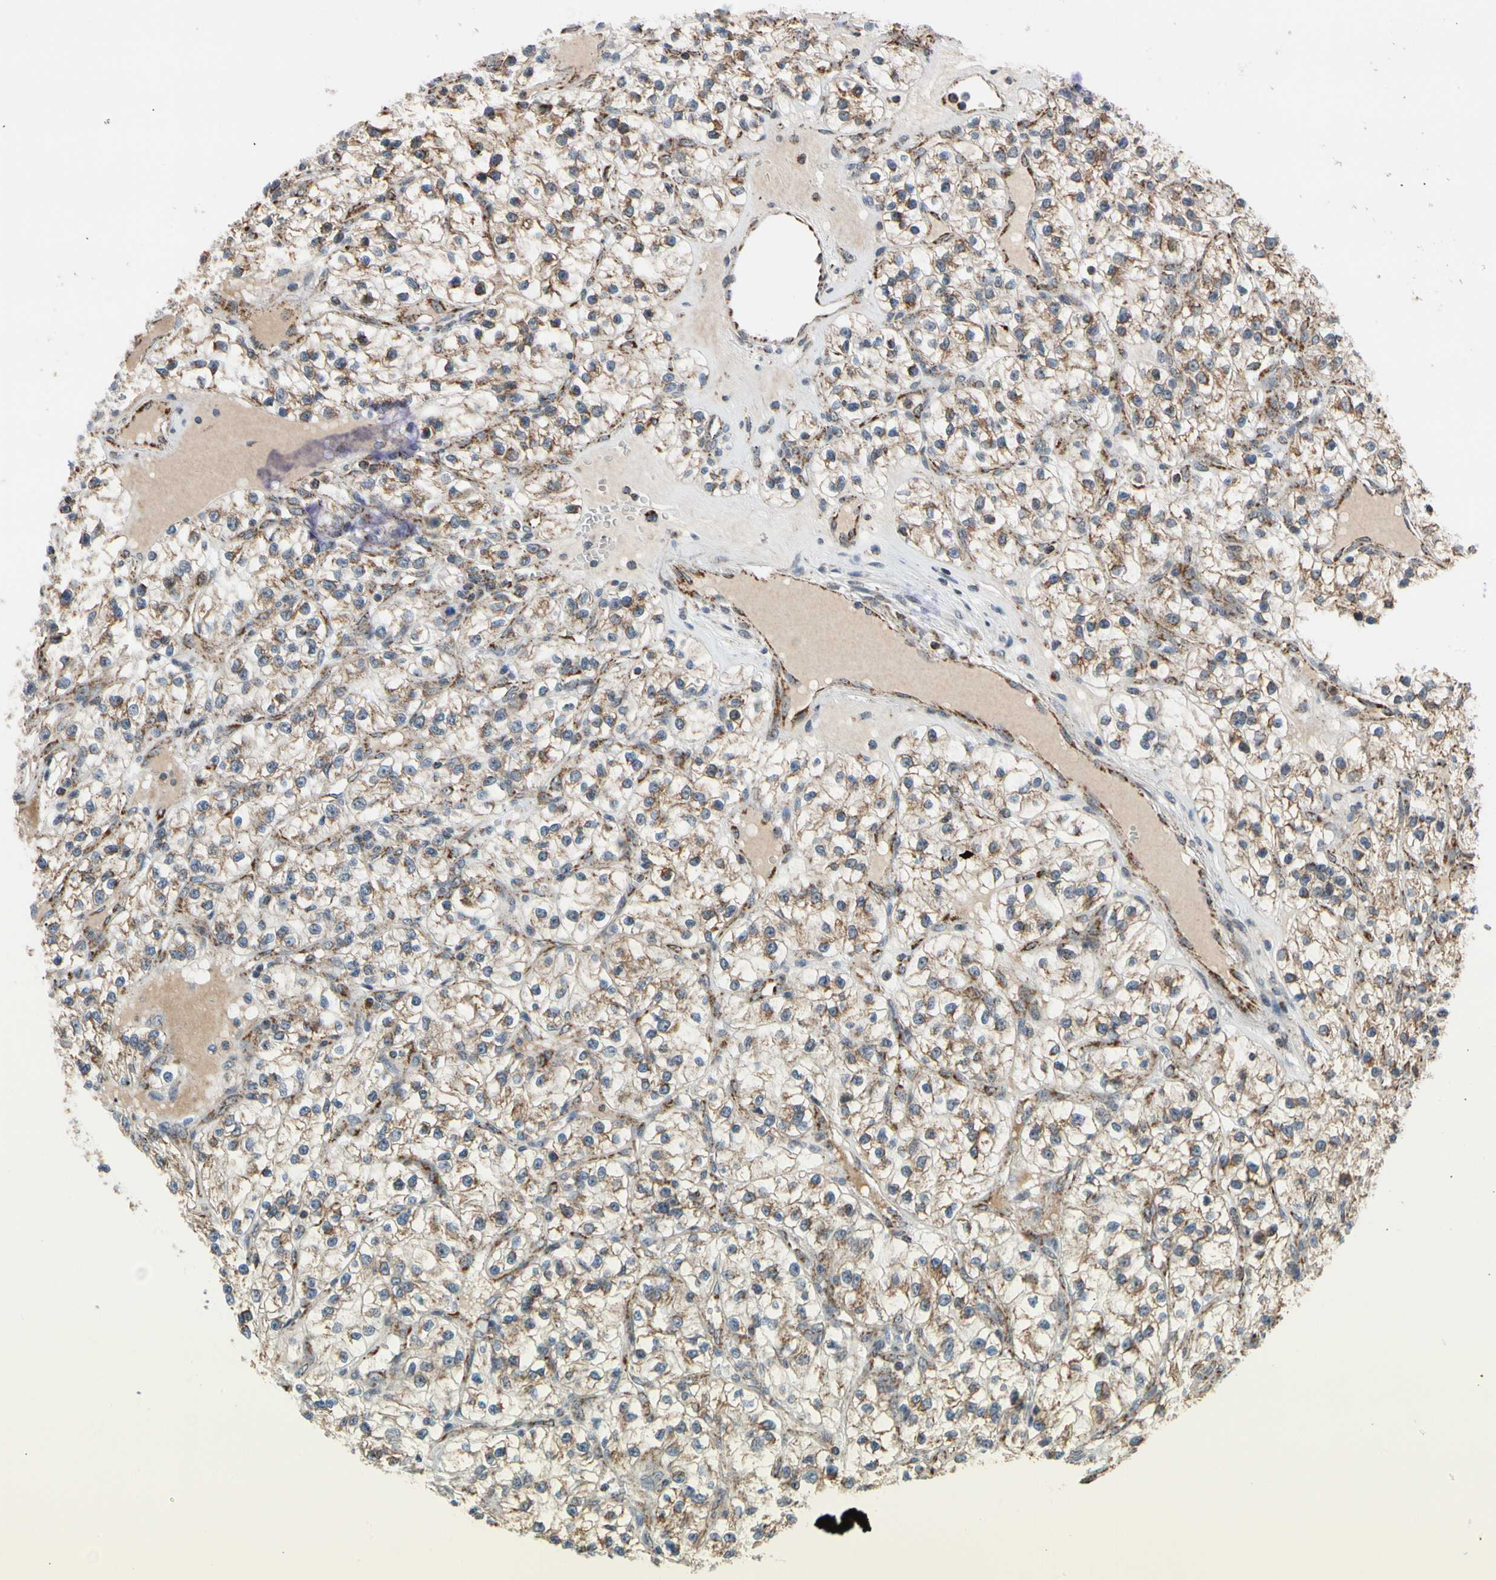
{"staining": {"intensity": "moderate", "quantity": "25%-75%", "location": "cytoplasmic/membranous"}, "tissue": "renal cancer", "cell_type": "Tumor cells", "image_type": "cancer", "snomed": [{"axis": "morphology", "description": "Adenocarcinoma, NOS"}, {"axis": "topography", "description": "Kidney"}], "caption": "Renal cancer (adenocarcinoma) was stained to show a protein in brown. There is medium levels of moderate cytoplasmic/membranous expression in approximately 25%-75% of tumor cells.", "gene": "KHDC4", "patient": {"sex": "female", "age": 57}}